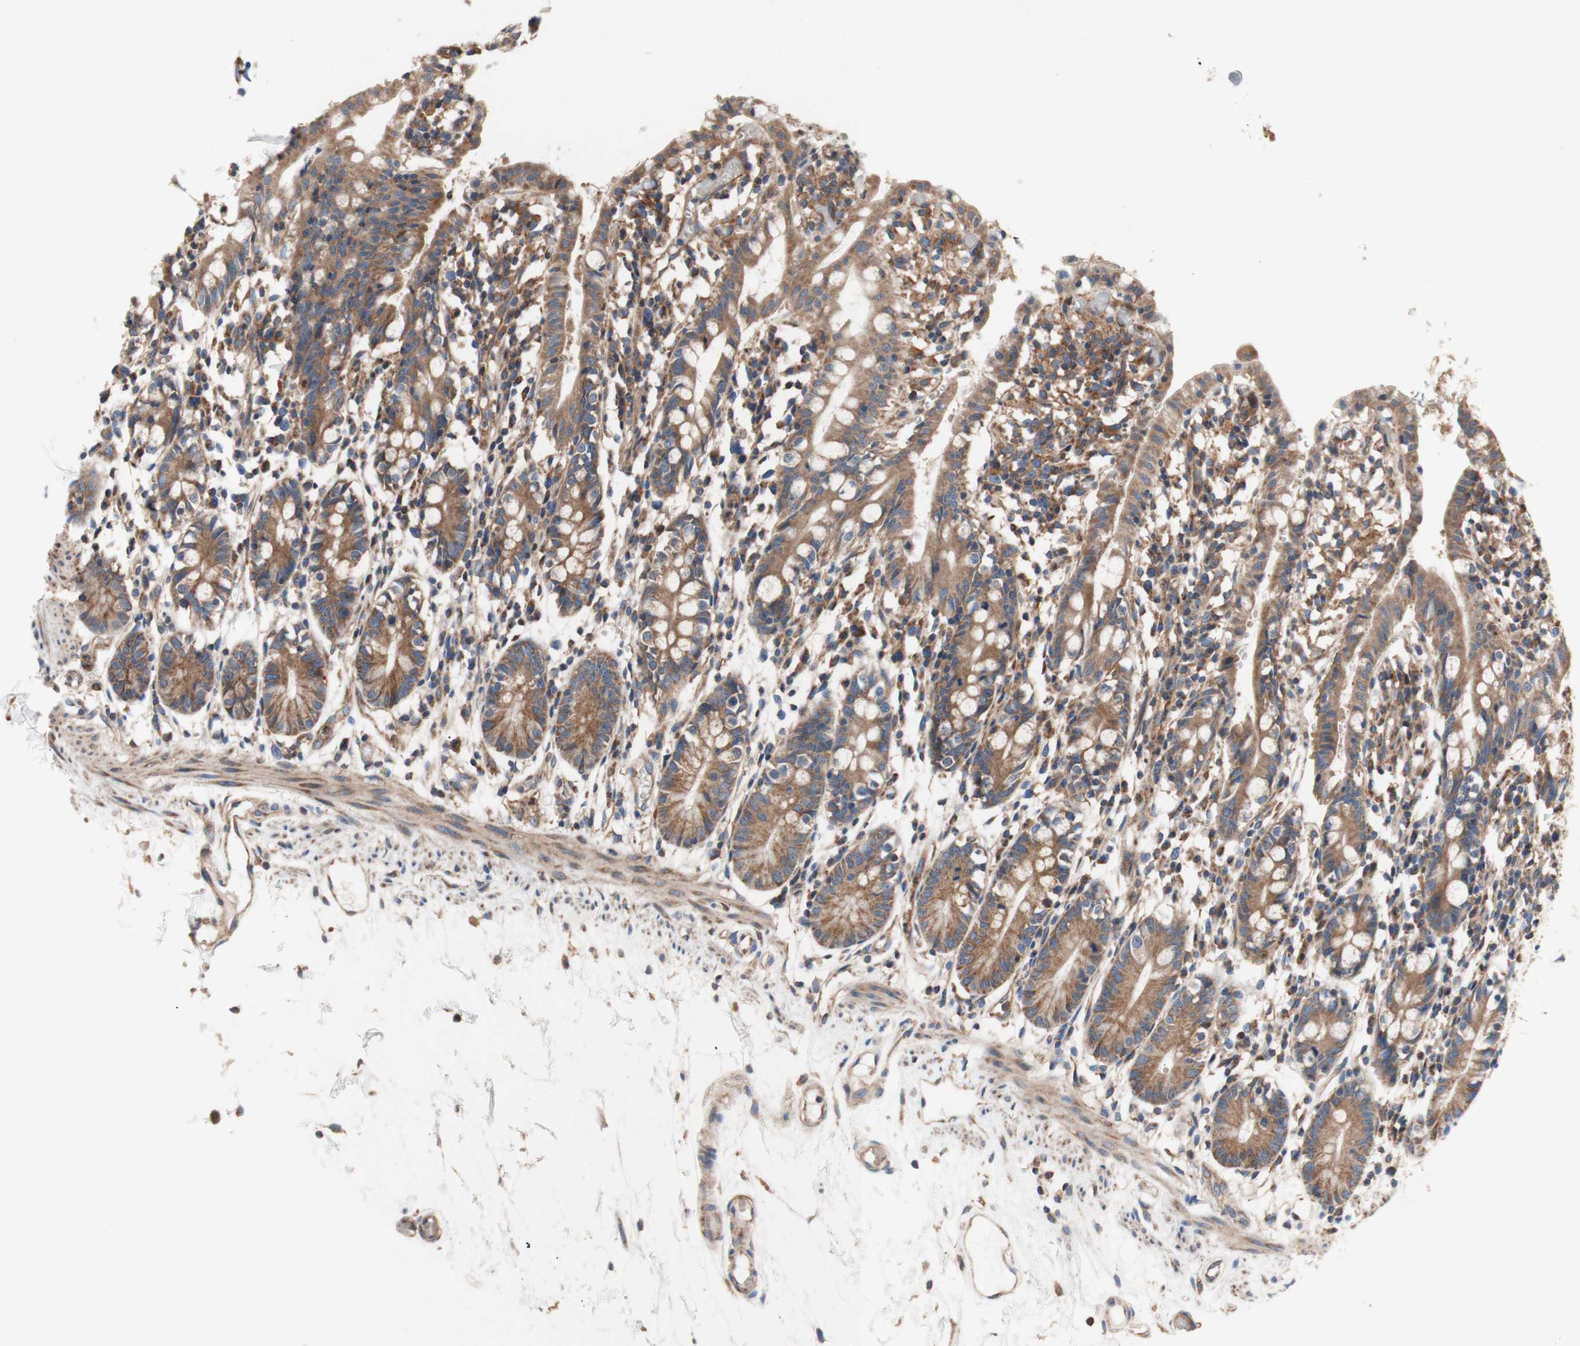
{"staining": {"intensity": "strong", "quantity": ">75%", "location": "cytoplasmic/membranous"}, "tissue": "small intestine", "cell_type": "Glandular cells", "image_type": "normal", "snomed": [{"axis": "morphology", "description": "Normal tissue, NOS"}, {"axis": "morphology", "description": "Cystadenocarcinoma, serous, Metastatic site"}, {"axis": "topography", "description": "Small intestine"}], "caption": "The image exhibits immunohistochemical staining of unremarkable small intestine. There is strong cytoplasmic/membranous staining is seen in approximately >75% of glandular cells.", "gene": "FMR1", "patient": {"sex": "female", "age": 61}}